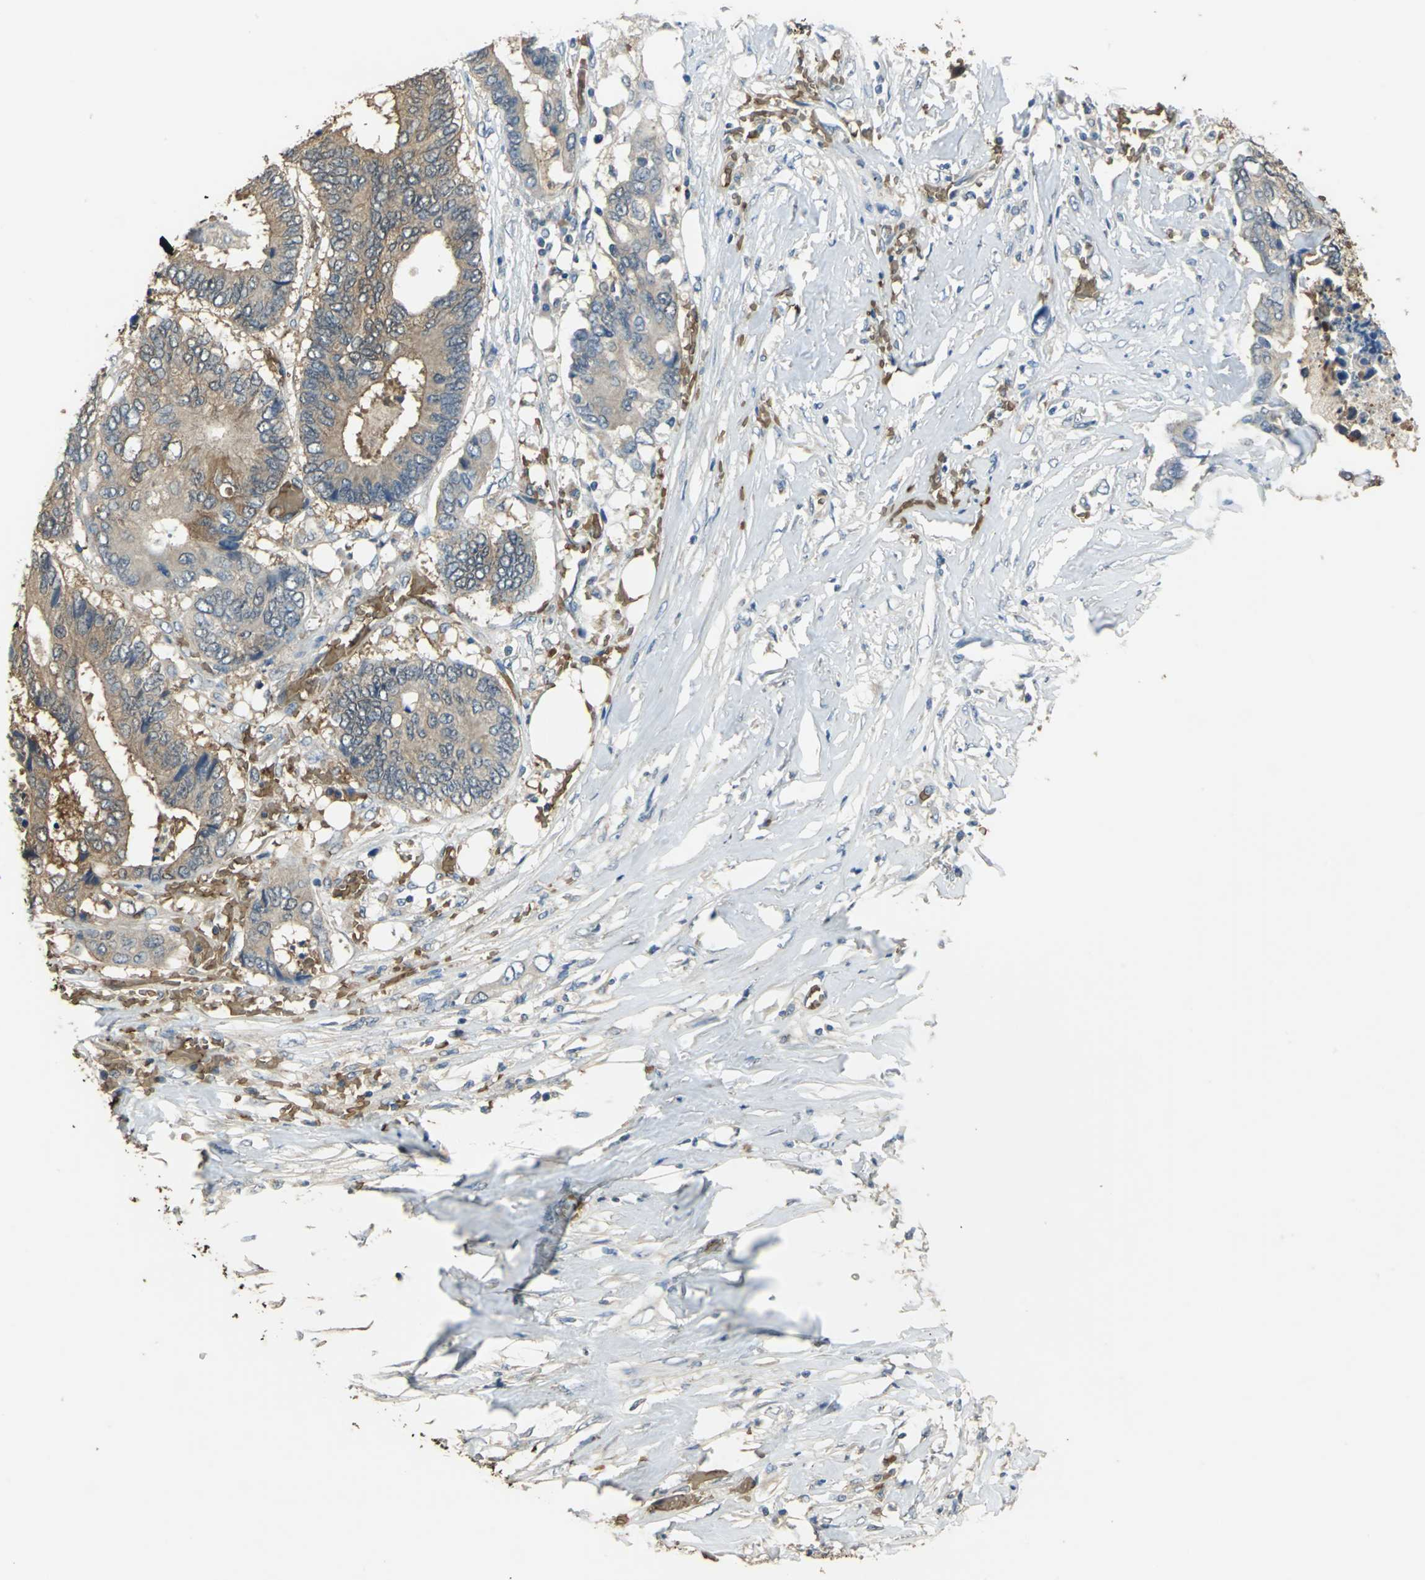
{"staining": {"intensity": "moderate", "quantity": ">75%", "location": "cytoplasmic/membranous"}, "tissue": "colorectal cancer", "cell_type": "Tumor cells", "image_type": "cancer", "snomed": [{"axis": "morphology", "description": "Adenocarcinoma, NOS"}, {"axis": "topography", "description": "Rectum"}], "caption": "Protein analysis of colorectal adenocarcinoma tissue shows moderate cytoplasmic/membranous expression in about >75% of tumor cells.", "gene": "DDAH1", "patient": {"sex": "male", "age": 55}}